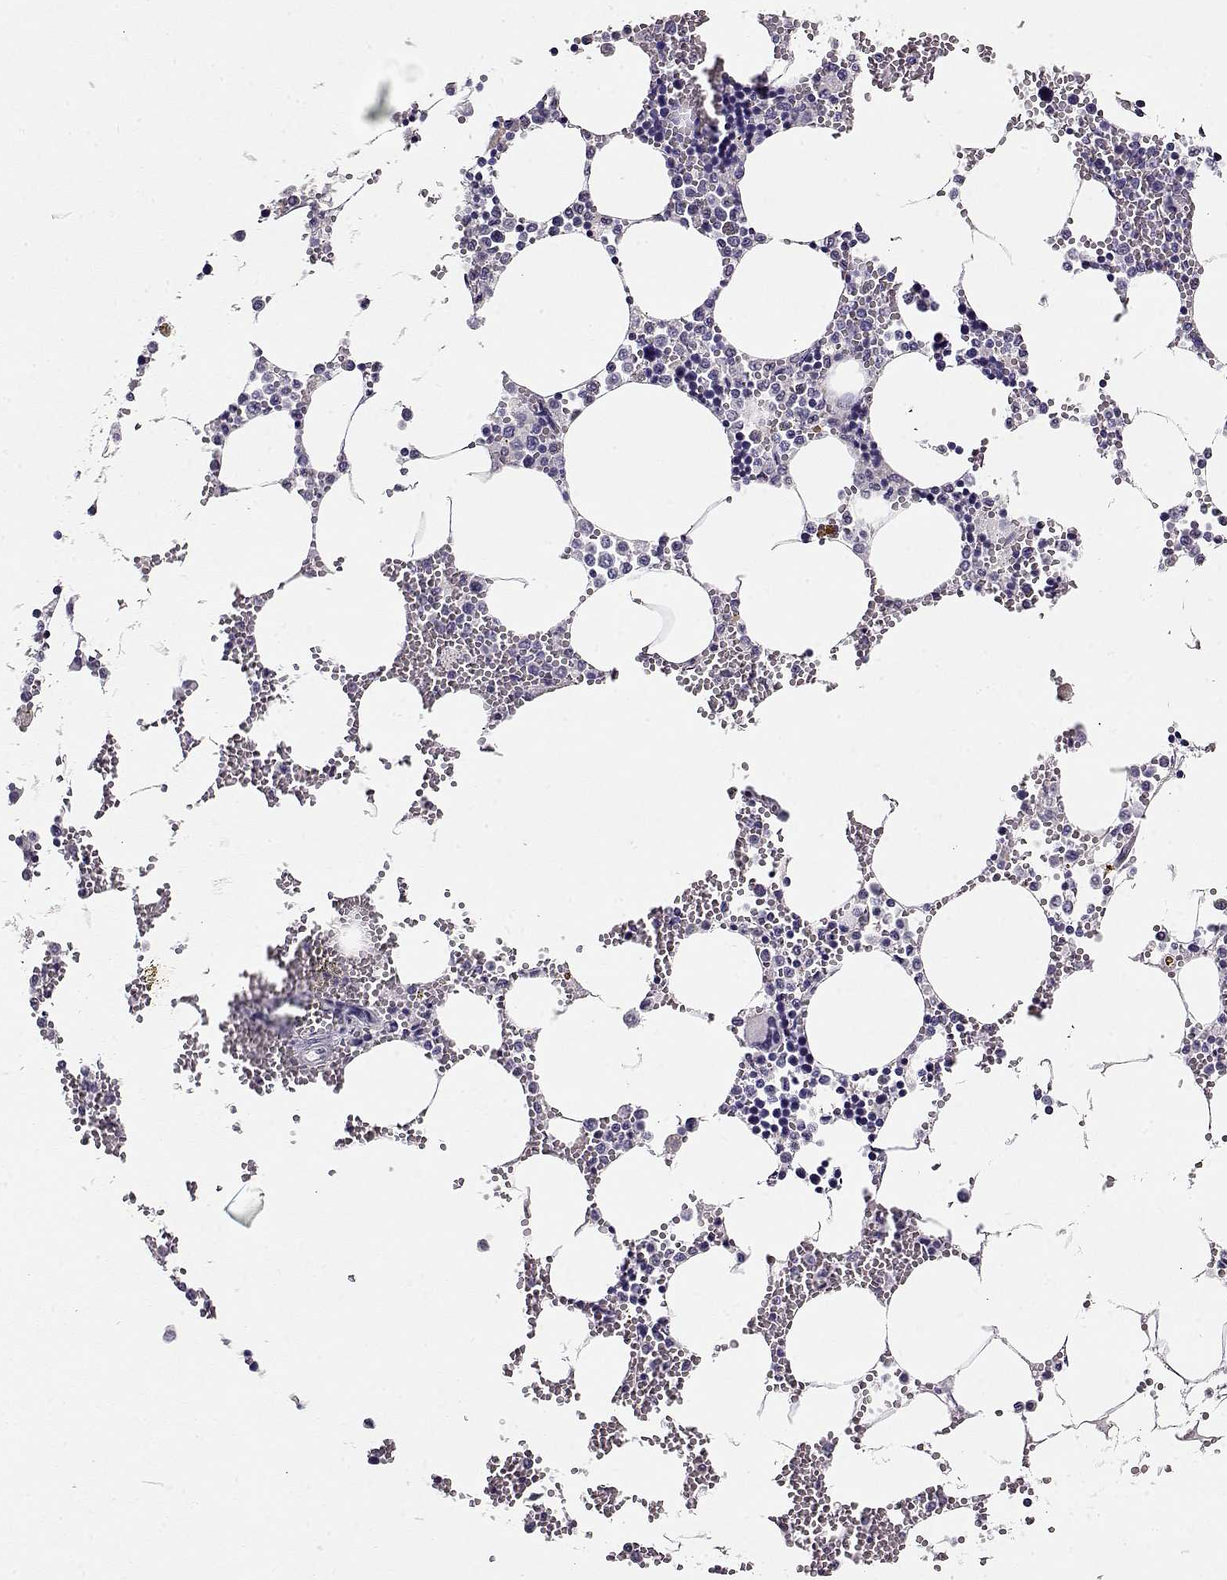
{"staining": {"intensity": "negative", "quantity": "none", "location": "none"}, "tissue": "bone marrow", "cell_type": "Hematopoietic cells", "image_type": "normal", "snomed": [{"axis": "morphology", "description": "Normal tissue, NOS"}, {"axis": "topography", "description": "Bone marrow"}], "caption": "A high-resolution photomicrograph shows IHC staining of normal bone marrow, which displays no significant staining in hematopoietic cells.", "gene": "CCR8", "patient": {"sex": "male", "age": 54}}